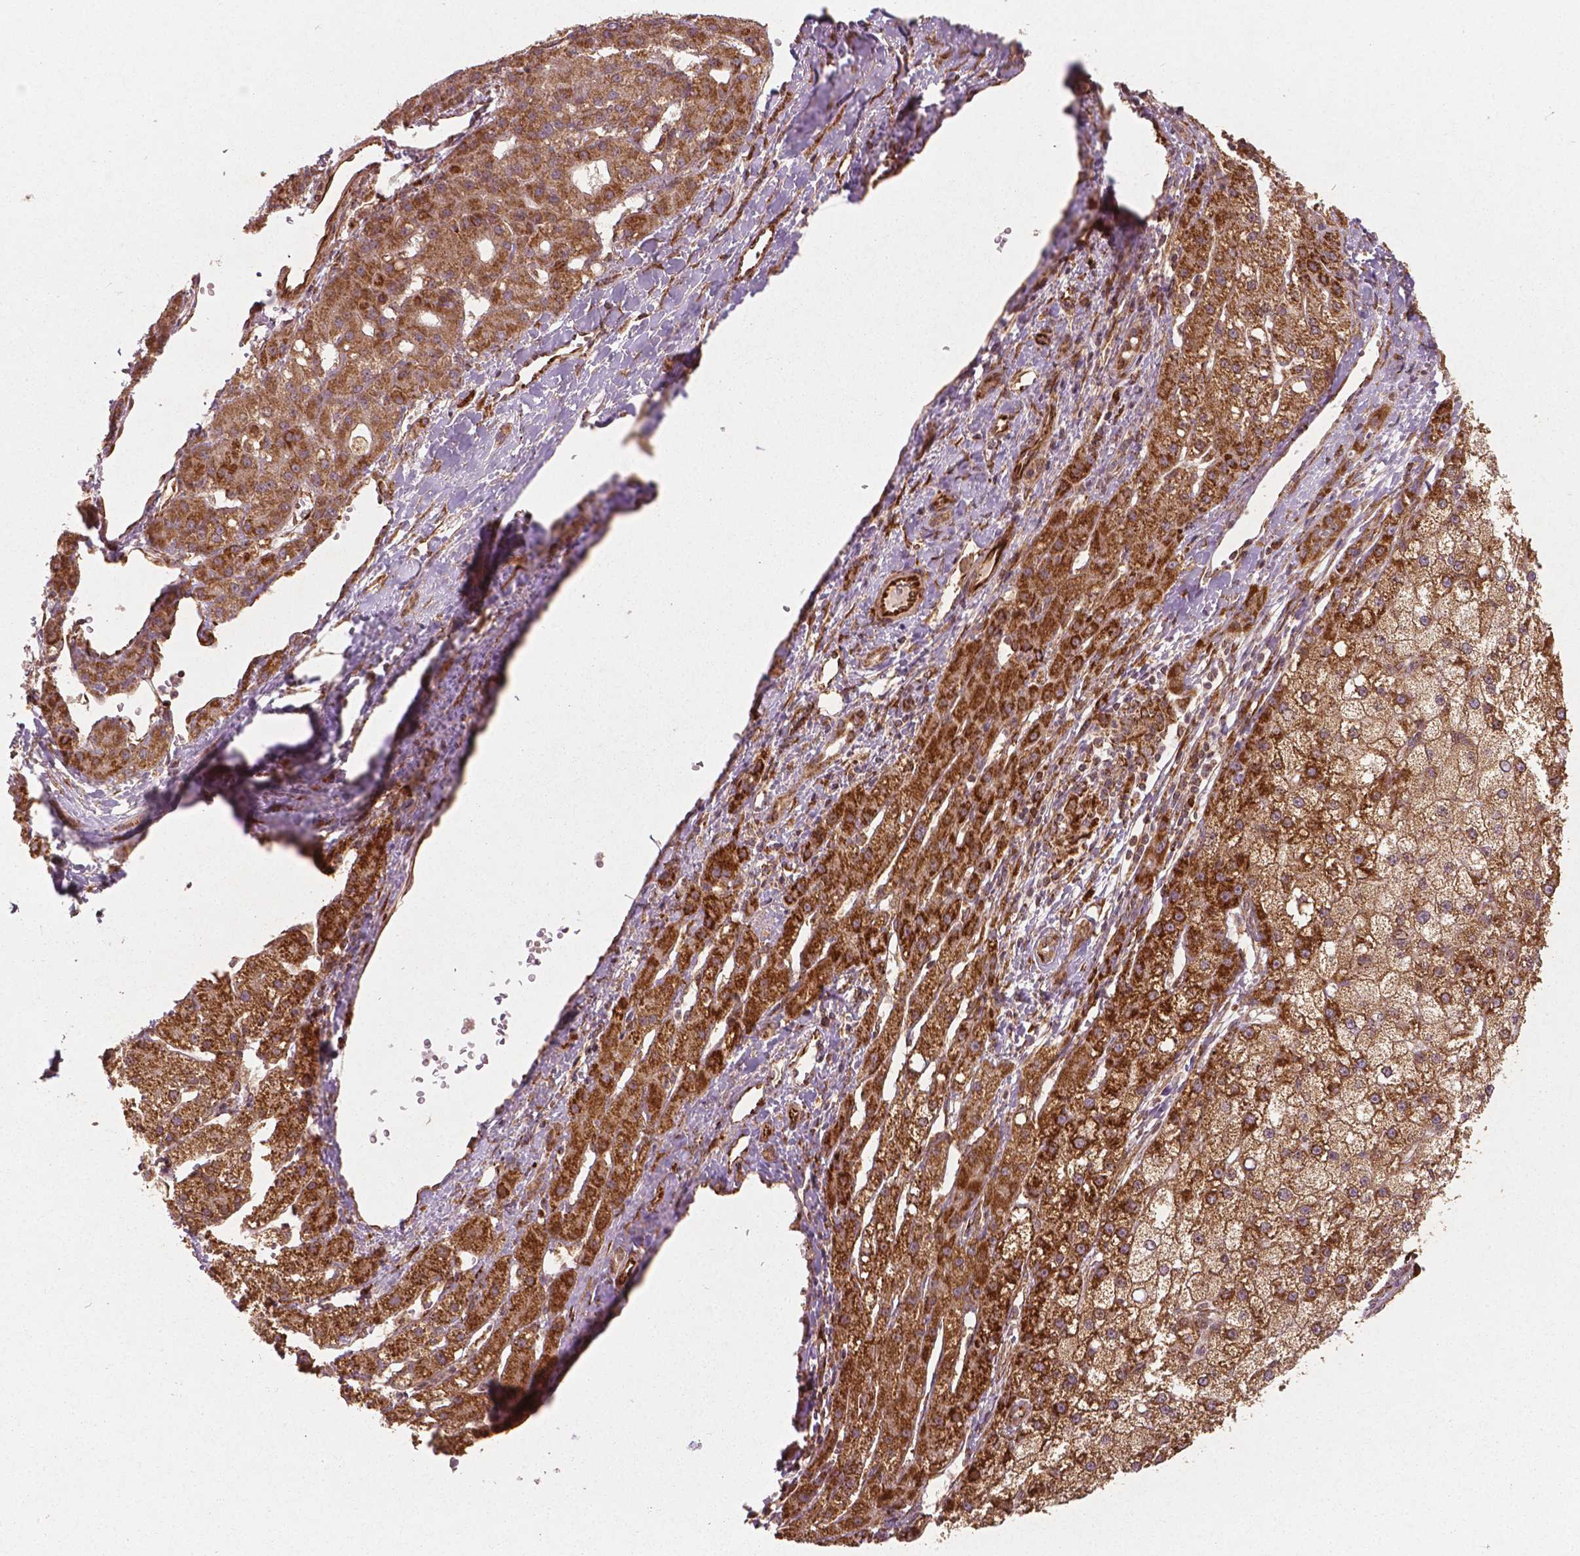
{"staining": {"intensity": "moderate", "quantity": ">75%", "location": "cytoplasmic/membranous"}, "tissue": "liver cancer", "cell_type": "Tumor cells", "image_type": "cancer", "snomed": [{"axis": "morphology", "description": "Carcinoma, Hepatocellular, NOS"}, {"axis": "topography", "description": "Liver"}], "caption": "Protein staining demonstrates moderate cytoplasmic/membranous expression in approximately >75% of tumor cells in liver cancer.", "gene": "PGAM5", "patient": {"sex": "male", "age": 67}}